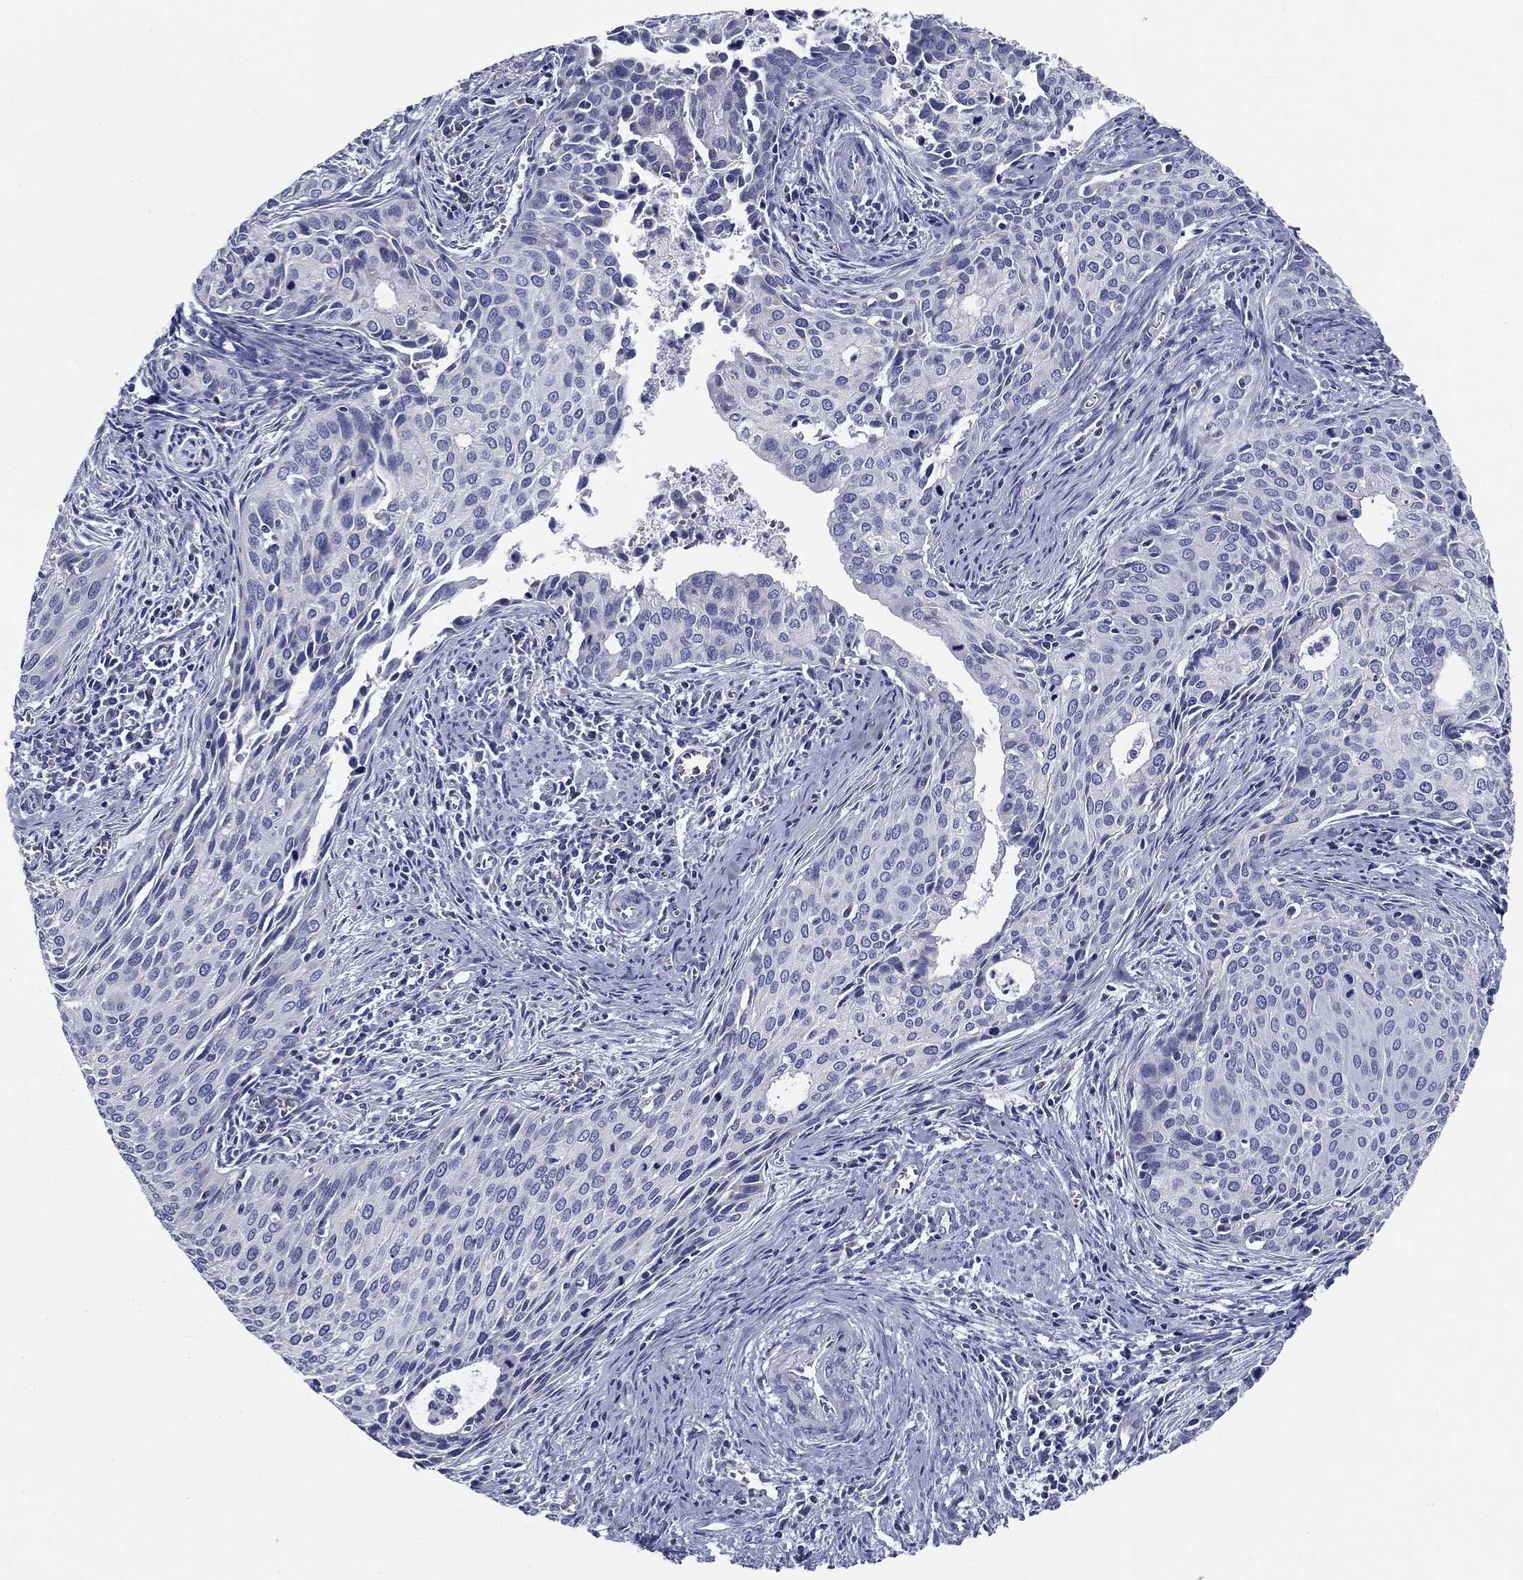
{"staining": {"intensity": "negative", "quantity": "none", "location": "none"}, "tissue": "cervical cancer", "cell_type": "Tumor cells", "image_type": "cancer", "snomed": [{"axis": "morphology", "description": "Squamous cell carcinoma, NOS"}, {"axis": "topography", "description": "Cervix"}], "caption": "A high-resolution histopathology image shows IHC staining of cervical cancer, which demonstrates no significant positivity in tumor cells.", "gene": "UPB1", "patient": {"sex": "female", "age": 29}}